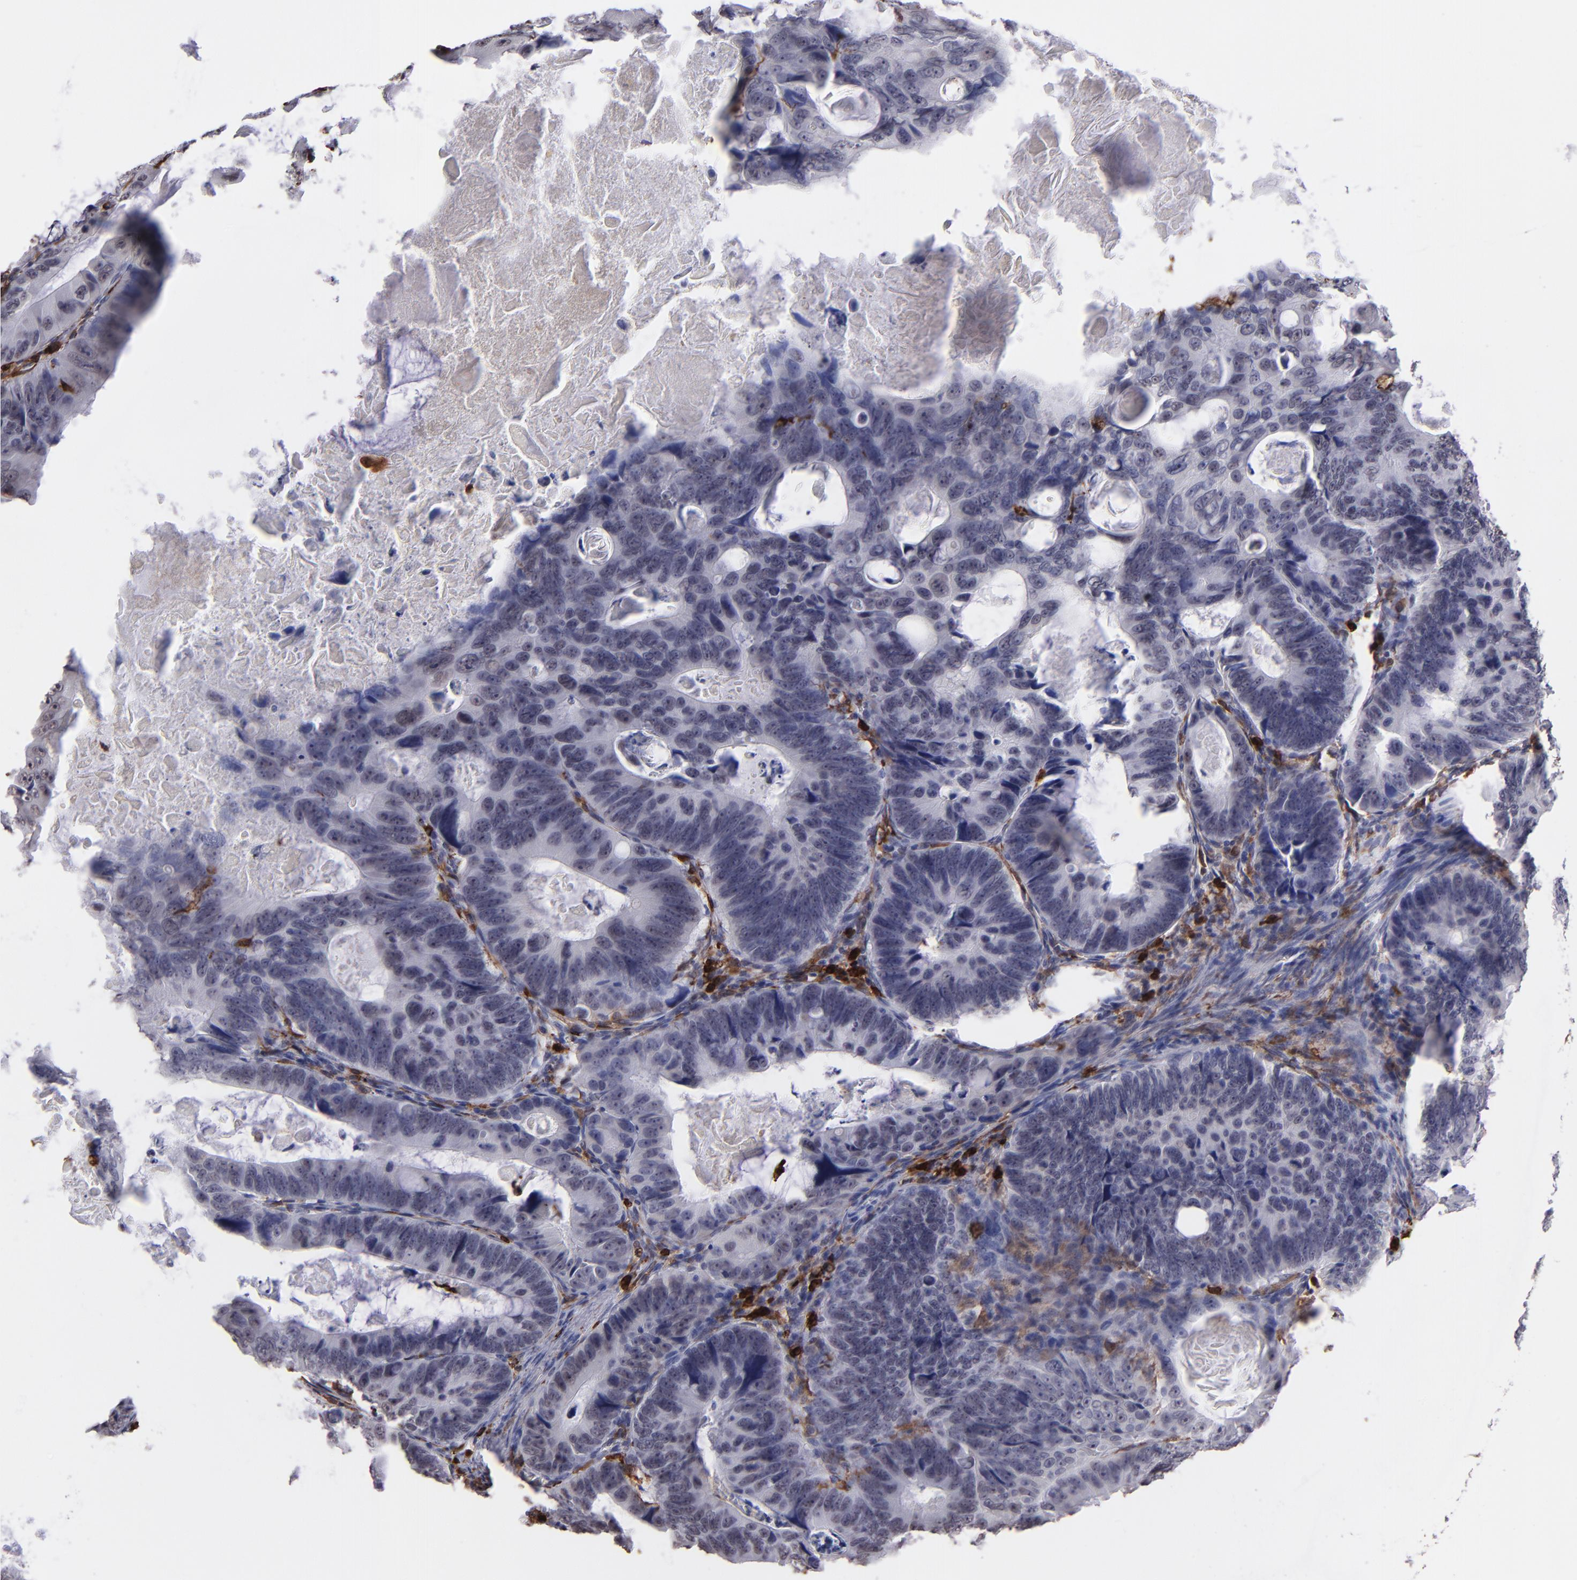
{"staining": {"intensity": "negative", "quantity": "none", "location": "none"}, "tissue": "colorectal cancer", "cell_type": "Tumor cells", "image_type": "cancer", "snomed": [{"axis": "morphology", "description": "Adenocarcinoma, NOS"}, {"axis": "topography", "description": "Colon"}], "caption": "Immunohistochemistry image of colorectal cancer stained for a protein (brown), which reveals no expression in tumor cells.", "gene": "NCF2", "patient": {"sex": "female", "age": 55}}